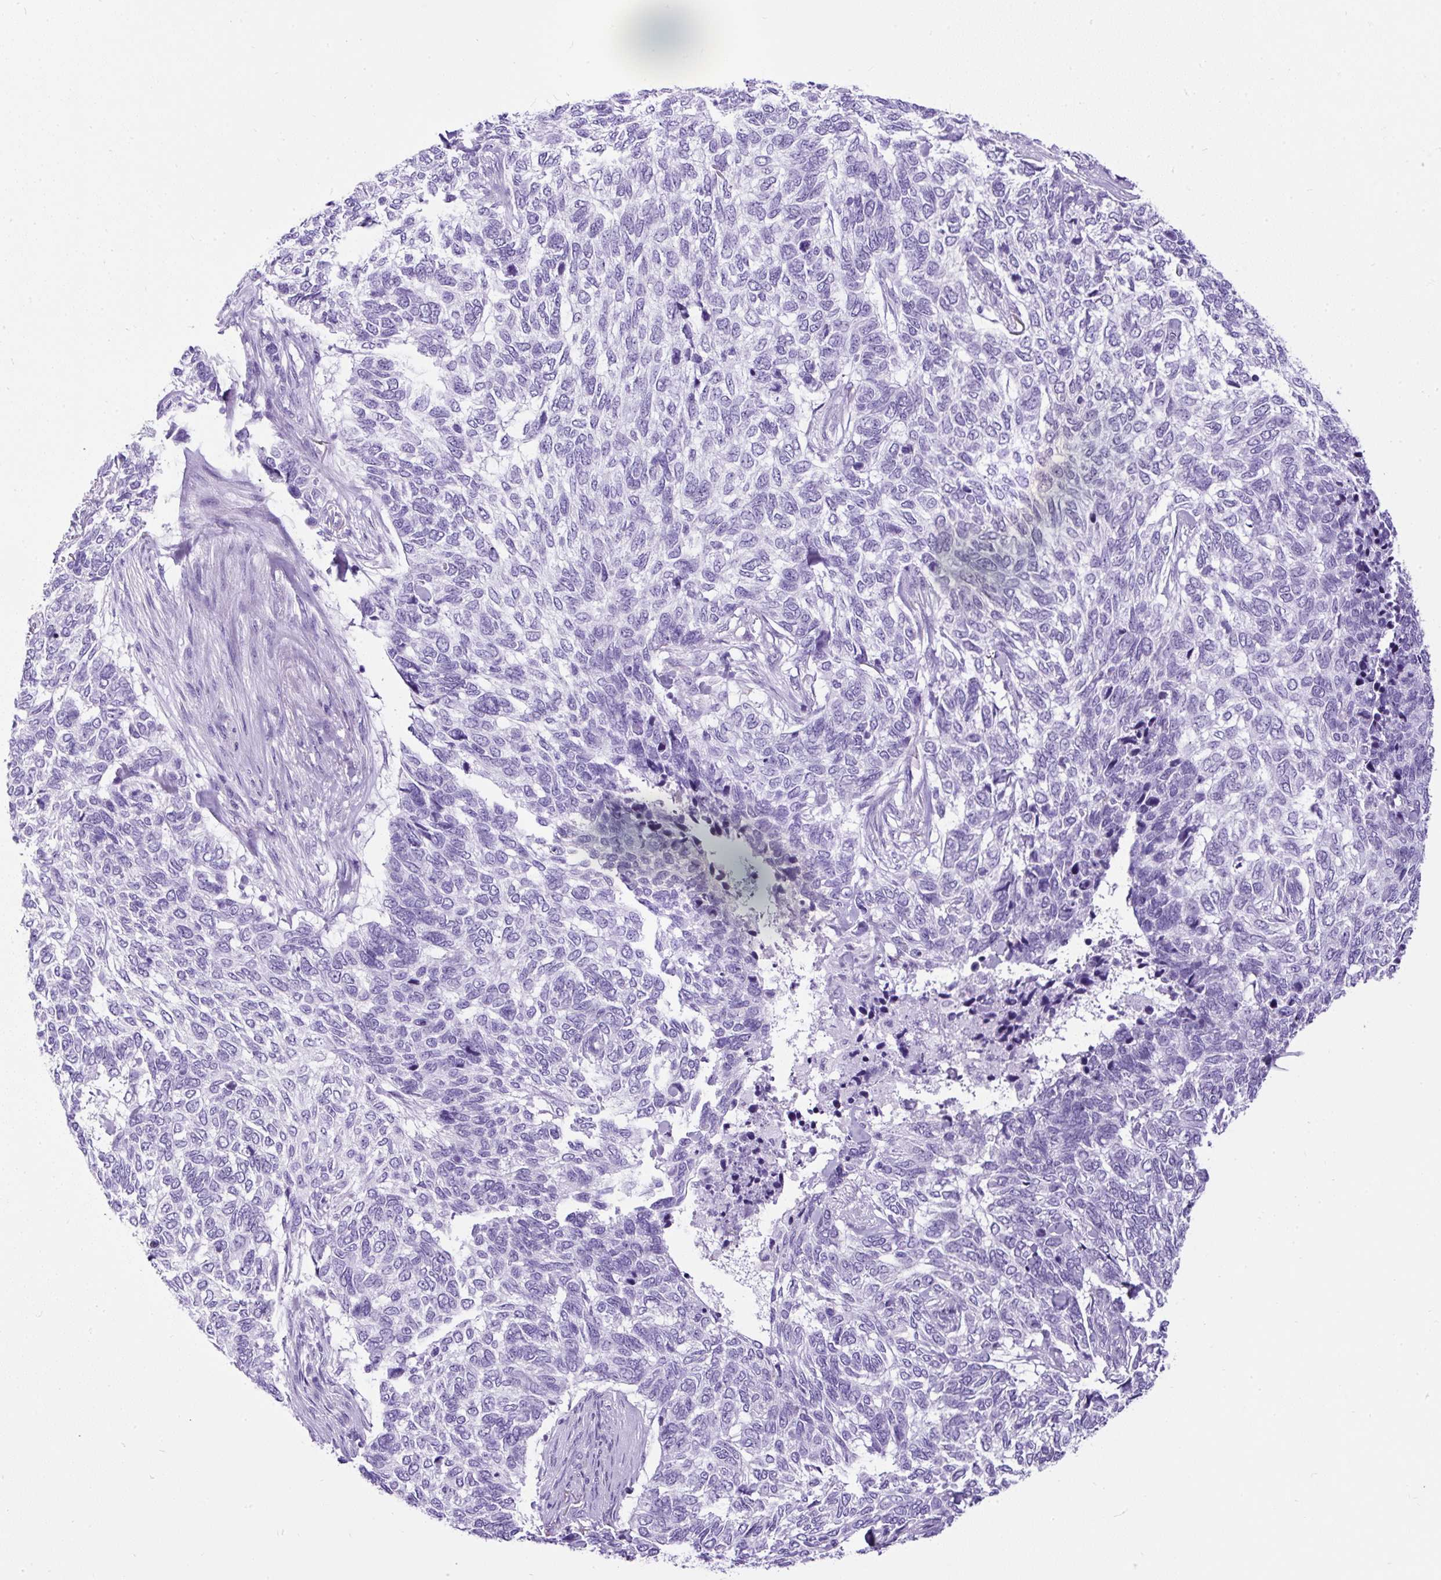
{"staining": {"intensity": "negative", "quantity": "none", "location": "none"}, "tissue": "skin cancer", "cell_type": "Tumor cells", "image_type": "cancer", "snomed": [{"axis": "morphology", "description": "Basal cell carcinoma"}, {"axis": "topography", "description": "Skin"}], "caption": "Skin cancer stained for a protein using immunohistochemistry (IHC) demonstrates no expression tumor cells.", "gene": "CEL", "patient": {"sex": "female", "age": 65}}